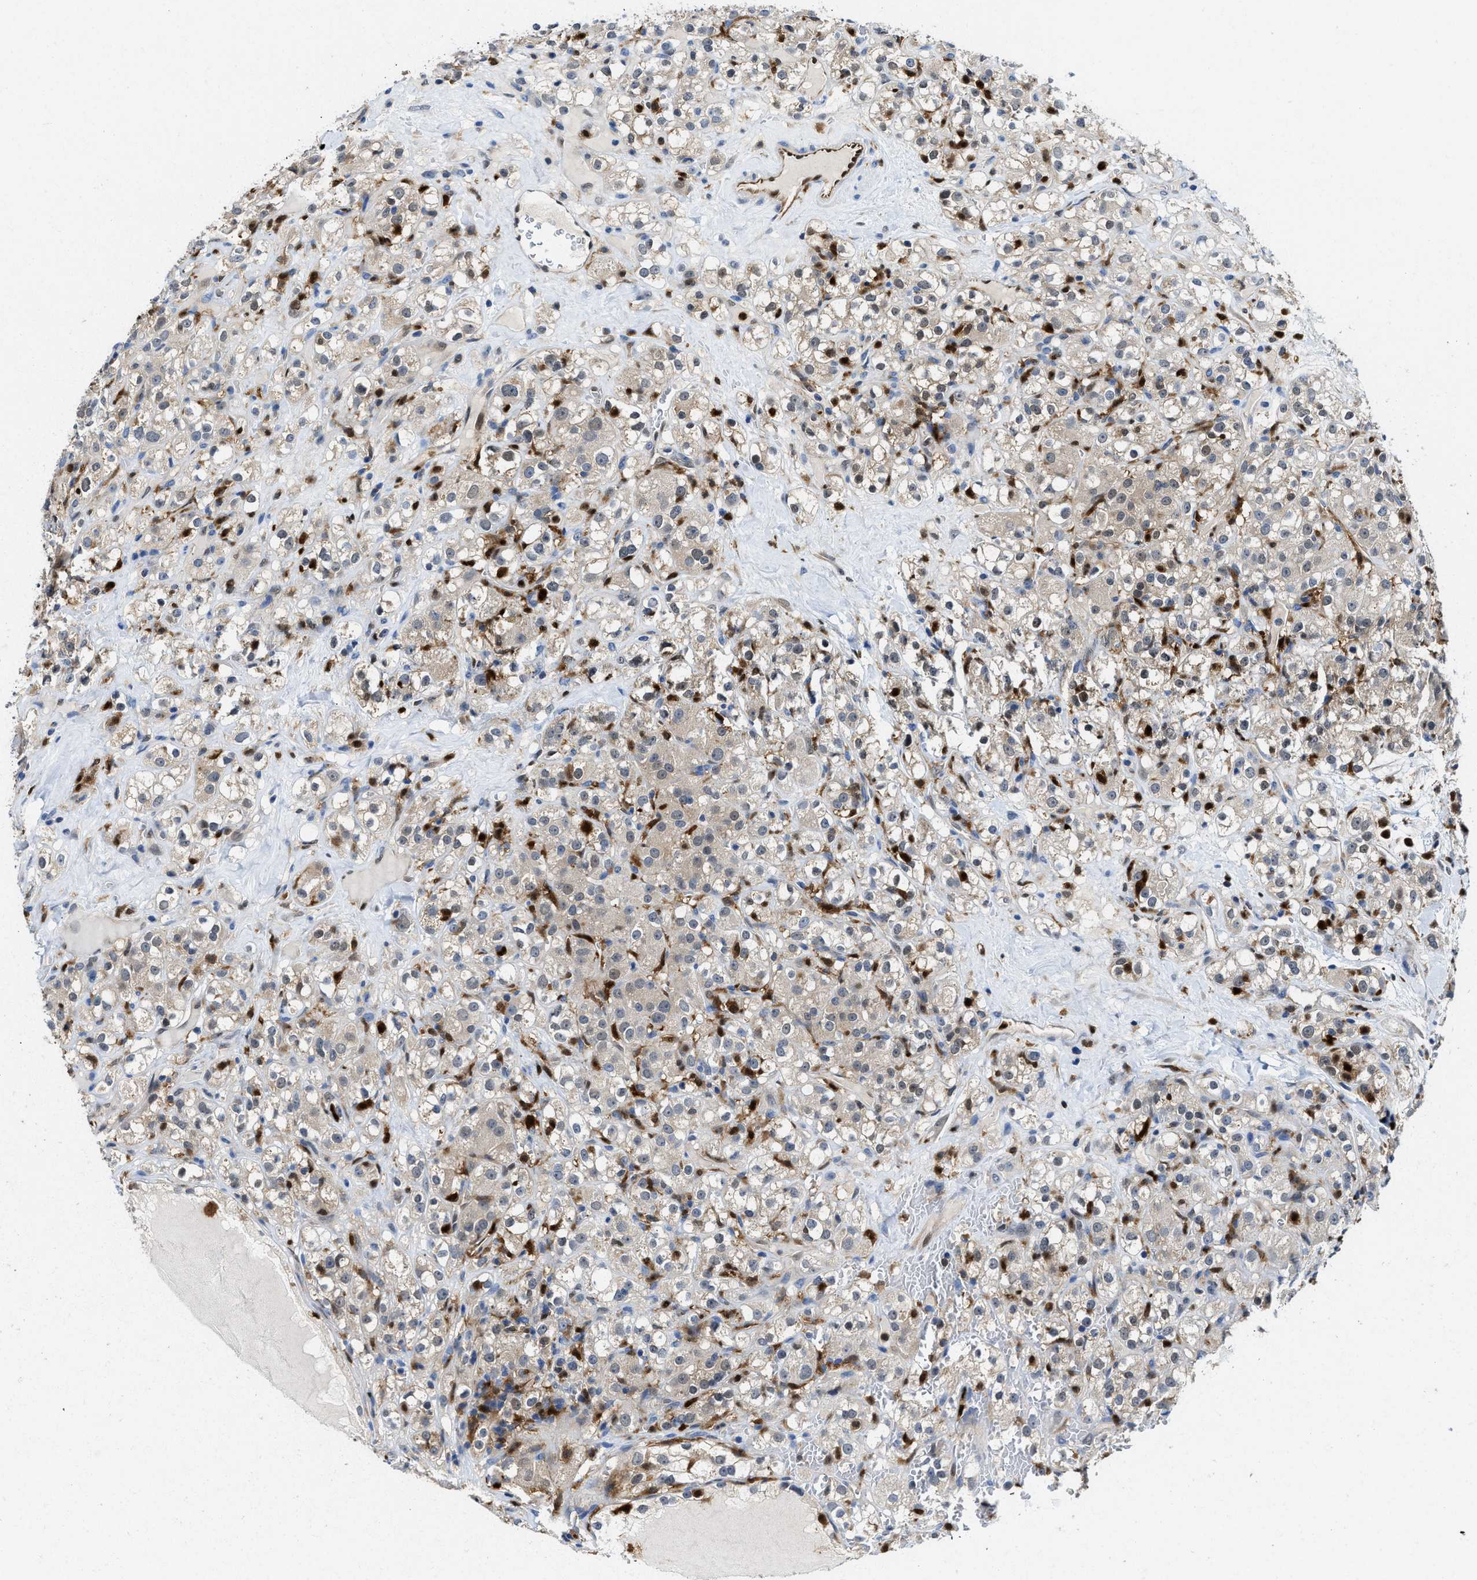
{"staining": {"intensity": "moderate", "quantity": "25%-75%", "location": "cytoplasmic/membranous,nuclear"}, "tissue": "renal cancer", "cell_type": "Tumor cells", "image_type": "cancer", "snomed": [{"axis": "morphology", "description": "Normal tissue, NOS"}, {"axis": "morphology", "description": "Adenocarcinoma, NOS"}, {"axis": "topography", "description": "Kidney"}], "caption": "IHC (DAB) staining of renal cancer reveals moderate cytoplasmic/membranous and nuclear protein positivity in about 25%-75% of tumor cells. The protein is shown in brown color, while the nuclei are stained blue.", "gene": "LTA4H", "patient": {"sex": "male", "age": 61}}